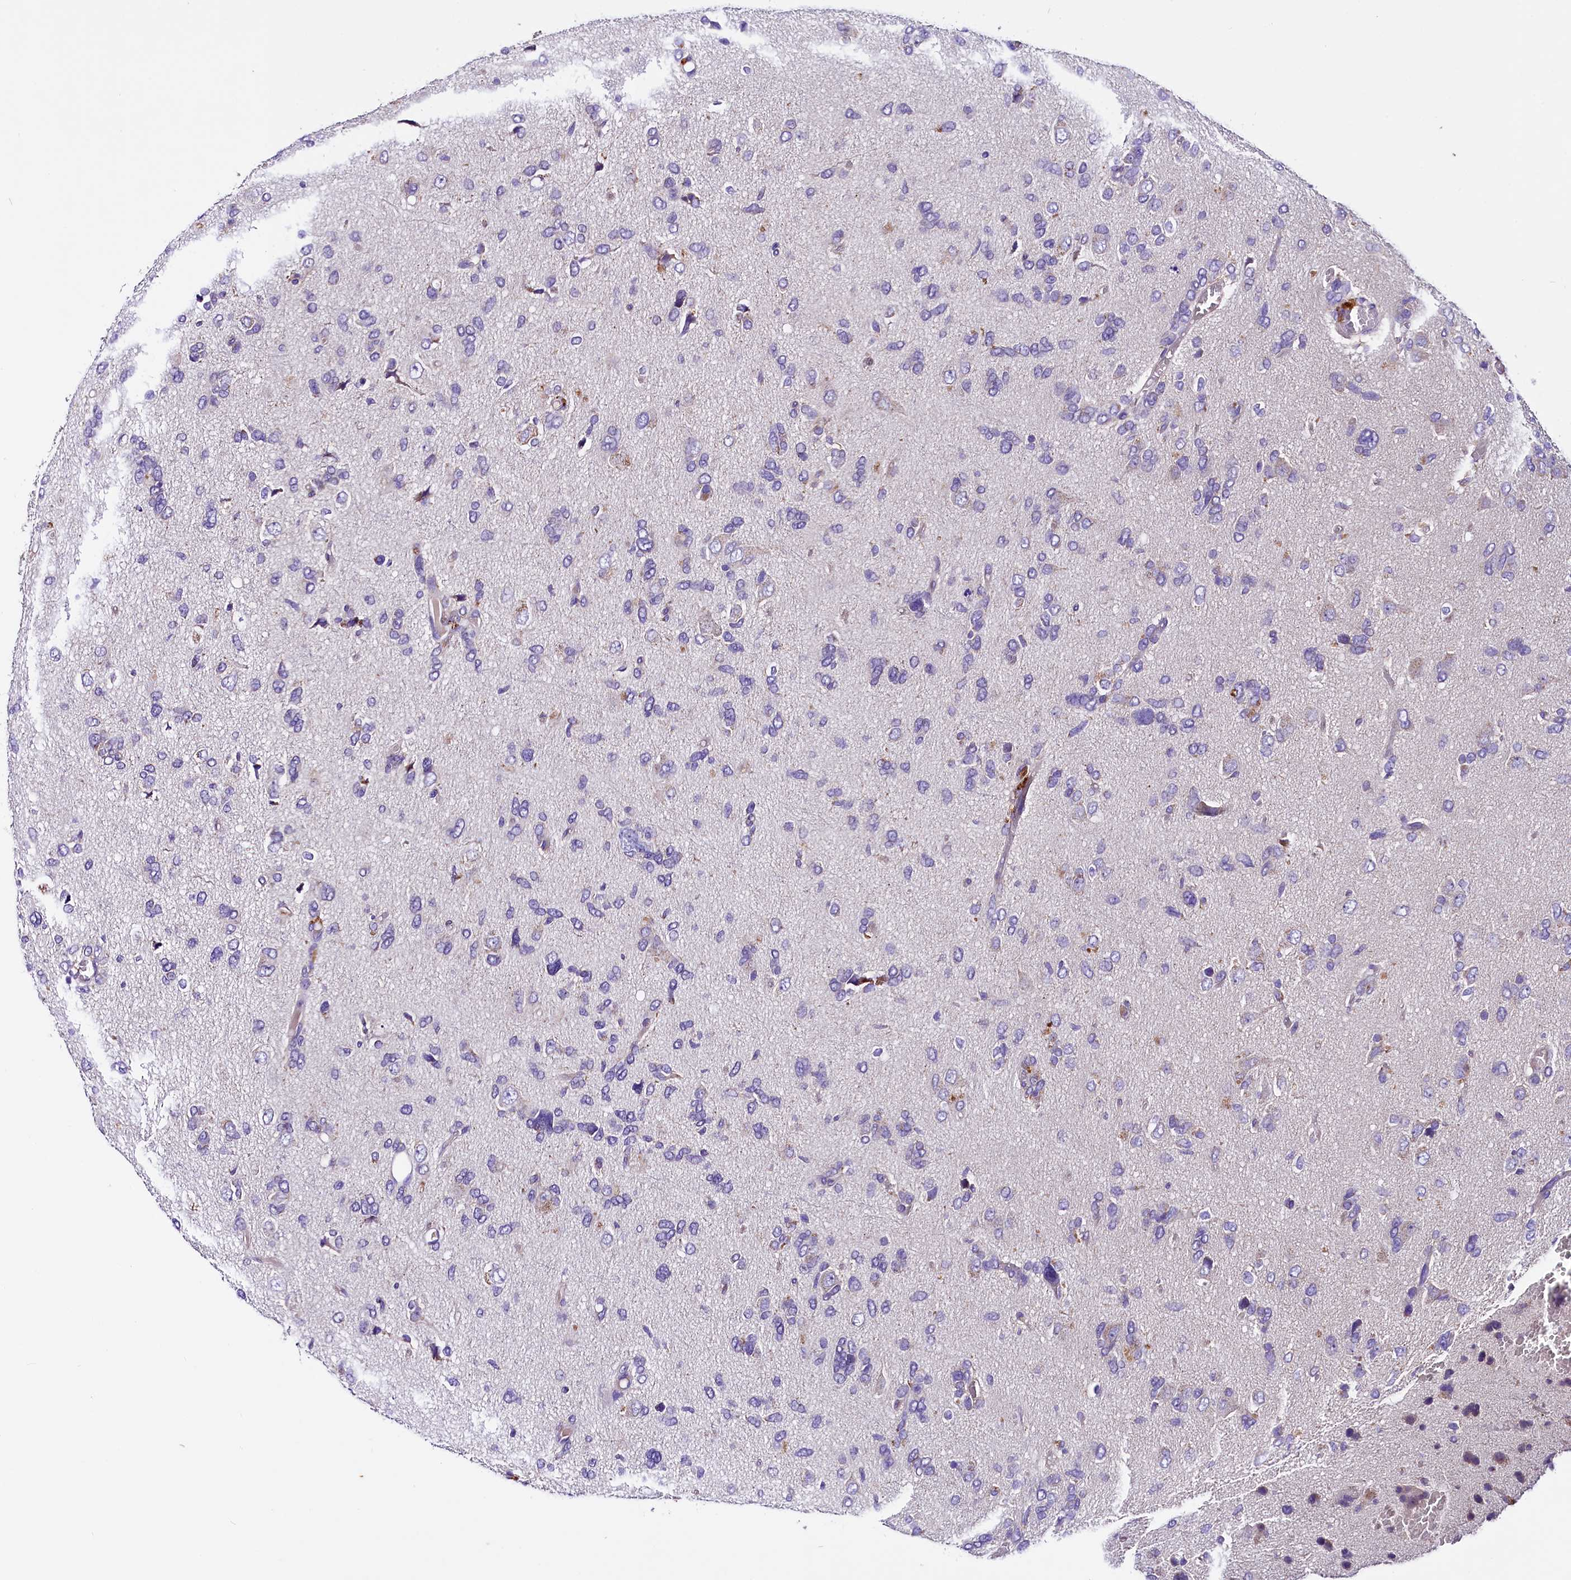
{"staining": {"intensity": "negative", "quantity": "none", "location": "none"}, "tissue": "glioma", "cell_type": "Tumor cells", "image_type": "cancer", "snomed": [{"axis": "morphology", "description": "Glioma, malignant, High grade"}, {"axis": "topography", "description": "Brain"}], "caption": "Protein analysis of glioma reveals no significant staining in tumor cells. Brightfield microscopy of immunohistochemistry (IHC) stained with DAB (brown) and hematoxylin (blue), captured at high magnification.", "gene": "SIX5", "patient": {"sex": "female", "age": 59}}